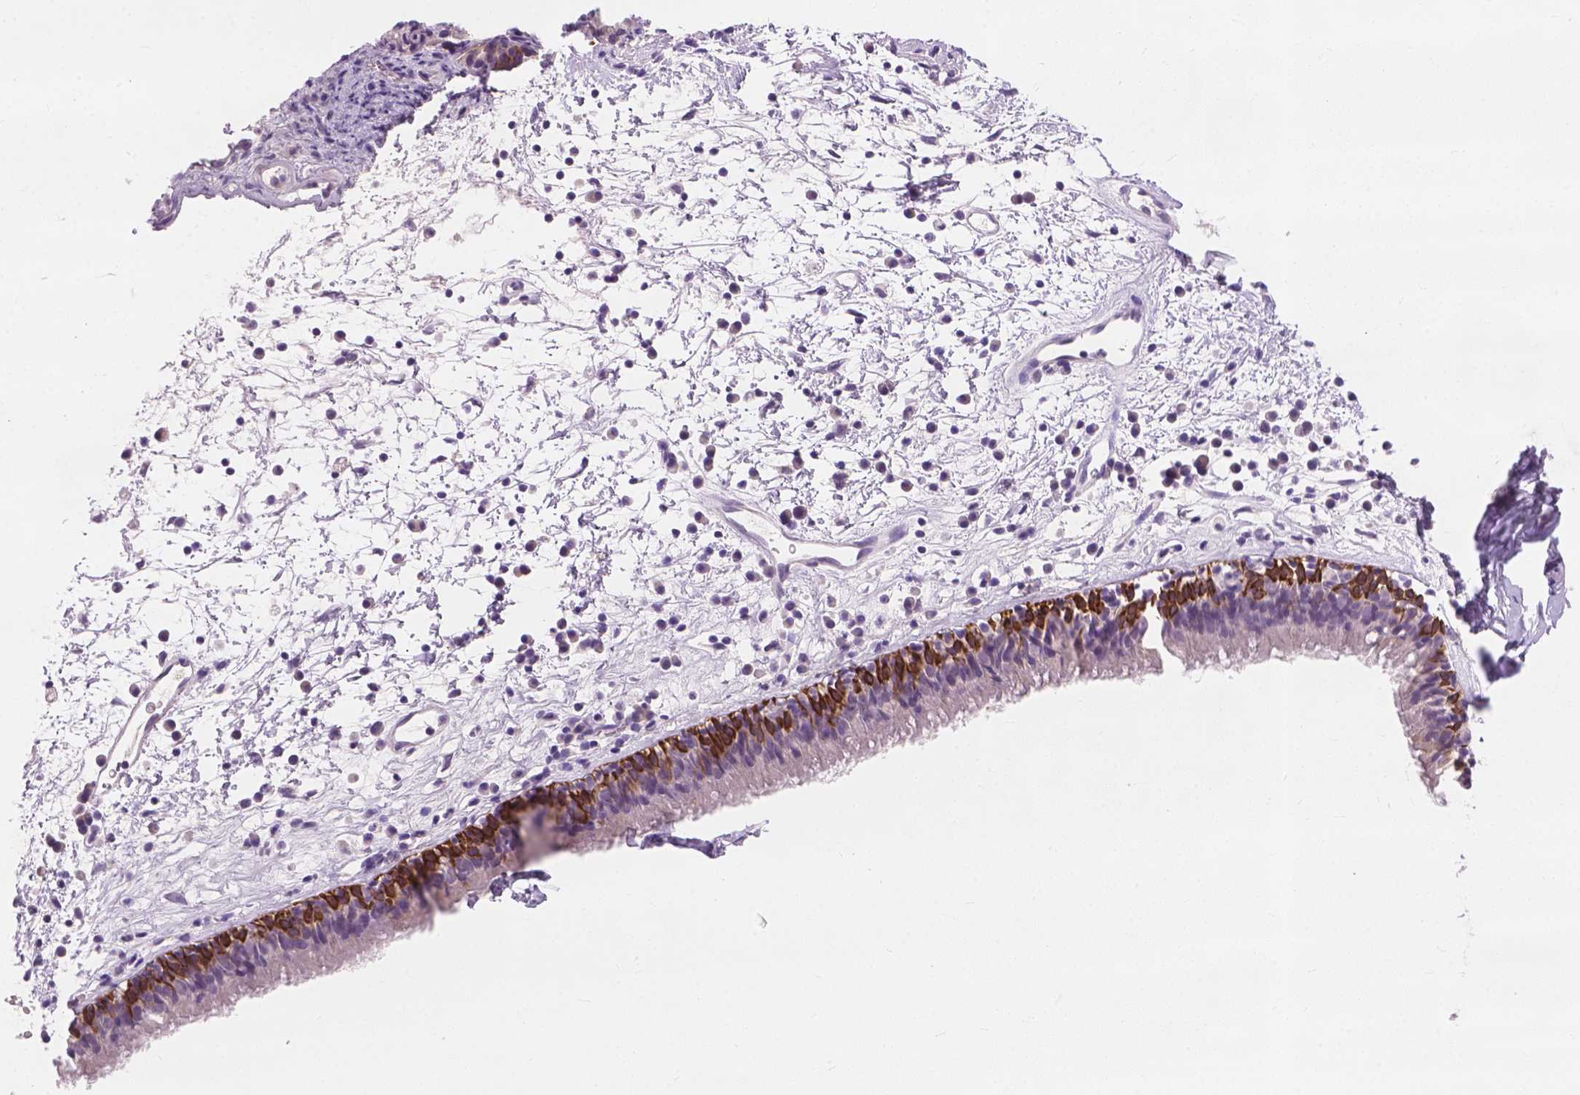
{"staining": {"intensity": "strong", "quantity": "25%-75%", "location": "cytoplasmic/membranous"}, "tissue": "nasopharynx", "cell_type": "Respiratory epithelial cells", "image_type": "normal", "snomed": [{"axis": "morphology", "description": "Normal tissue, NOS"}, {"axis": "topography", "description": "Nasopharynx"}], "caption": "IHC staining of unremarkable nasopharynx, which shows high levels of strong cytoplasmic/membranous staining in approximately 25%-75% of respiratory epithelial cells indicating strong cytoplasmic/membranous protein expression. The staining was performed using DAB (brown) for protein detection and nuclei were counterstained in hematoxylin (blue).", "gene": "KRT17", "patient": {"sex": "male", "age": 24}}